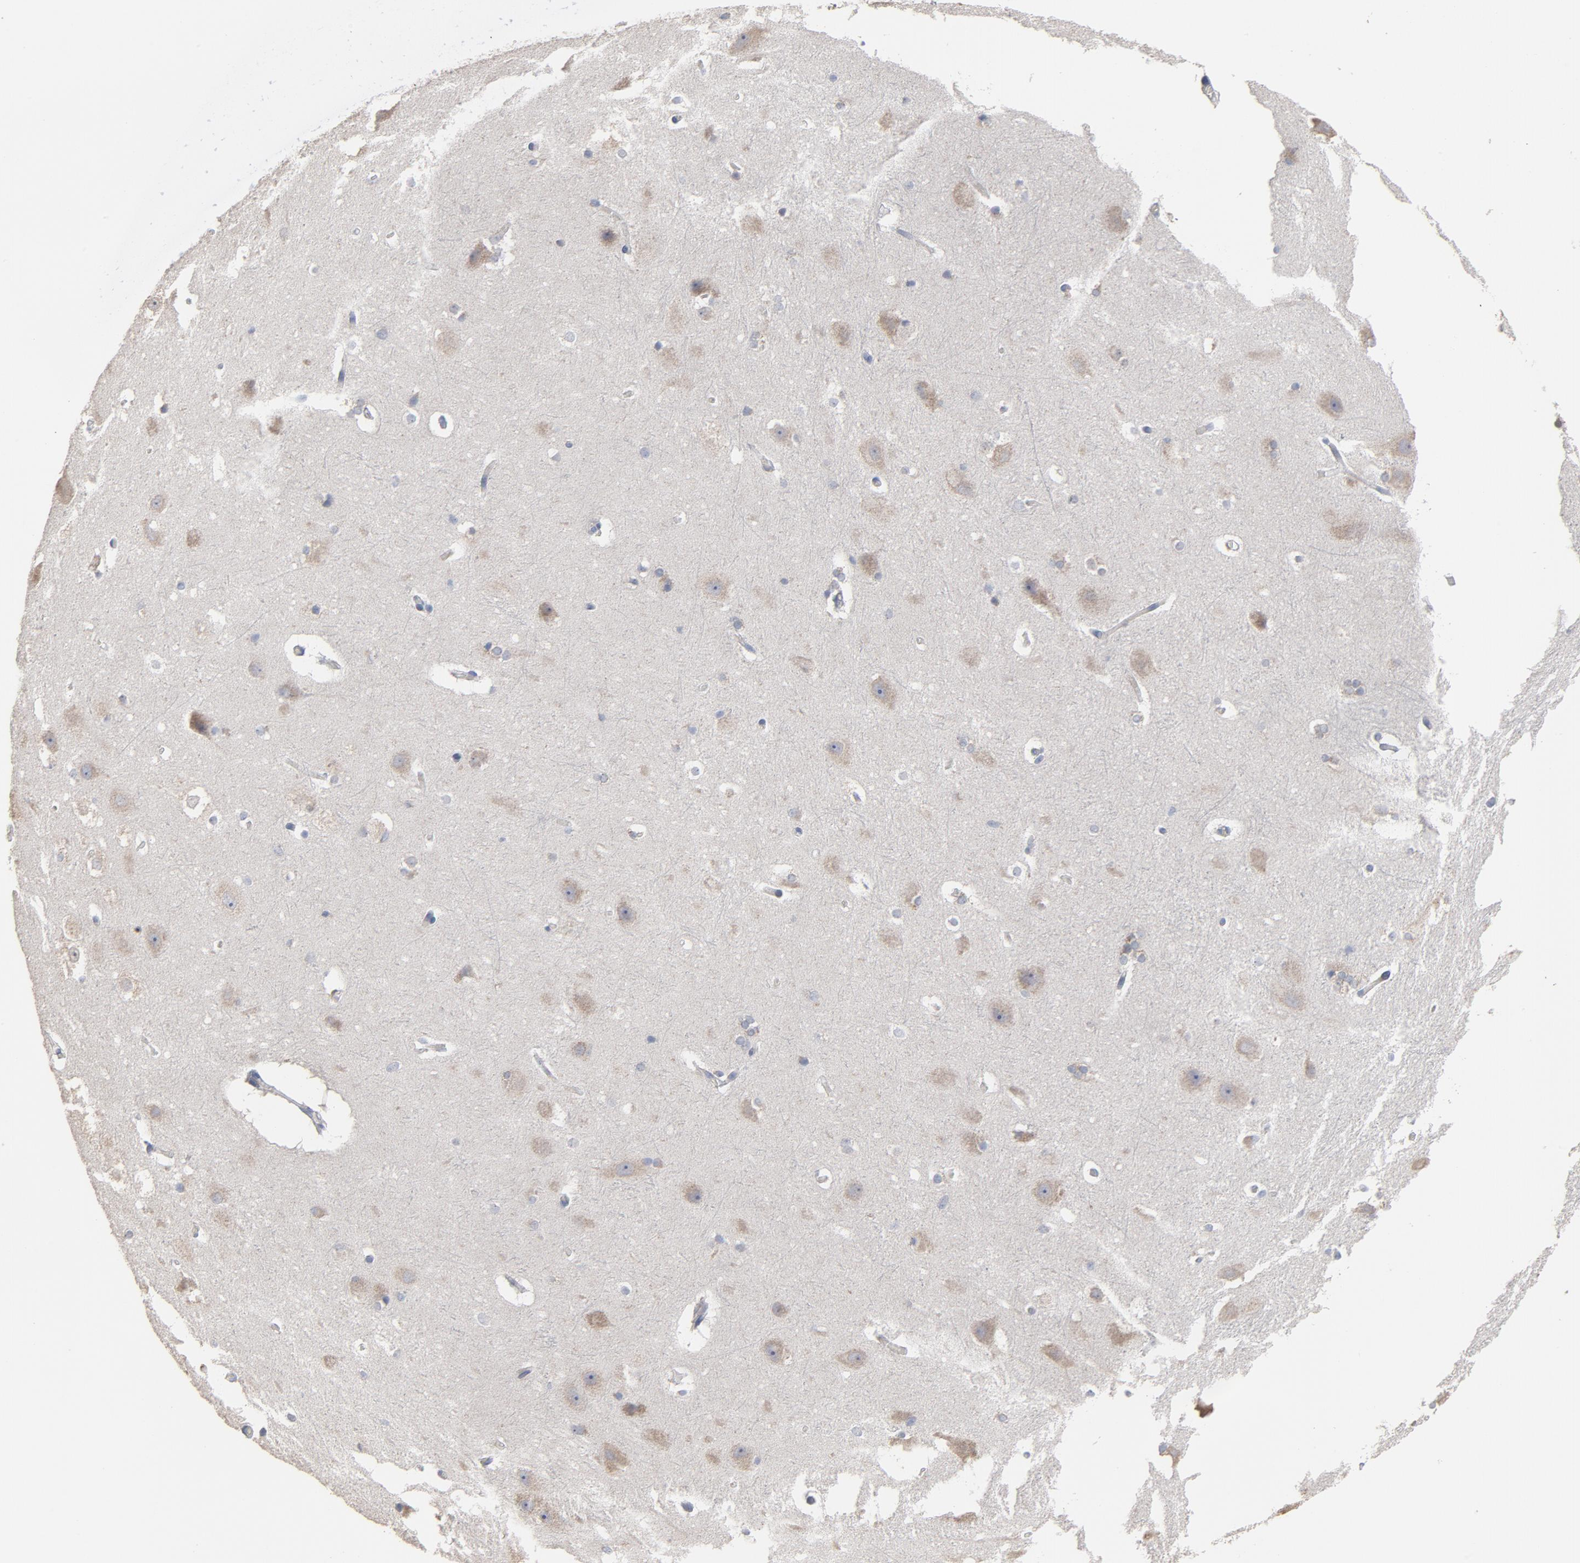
{"staining": {"intensity": "negative", "quantity": "none", "location": "none"}, "tissue": "hippocampus", "cell_type": "Glial cells", "image_type": "normal", "snomed": [{"axis": "morphology", "description": "Normal tissue, NOS"}, {"axis": "topography", "description": "Hippocampus"}], "caption": "This is an IHC photomicrograph of unremarkable hippocampus. There is no expression in glial cells.", "gene": "OXA1L", "patient": {"sex": "female", "age": 19}}